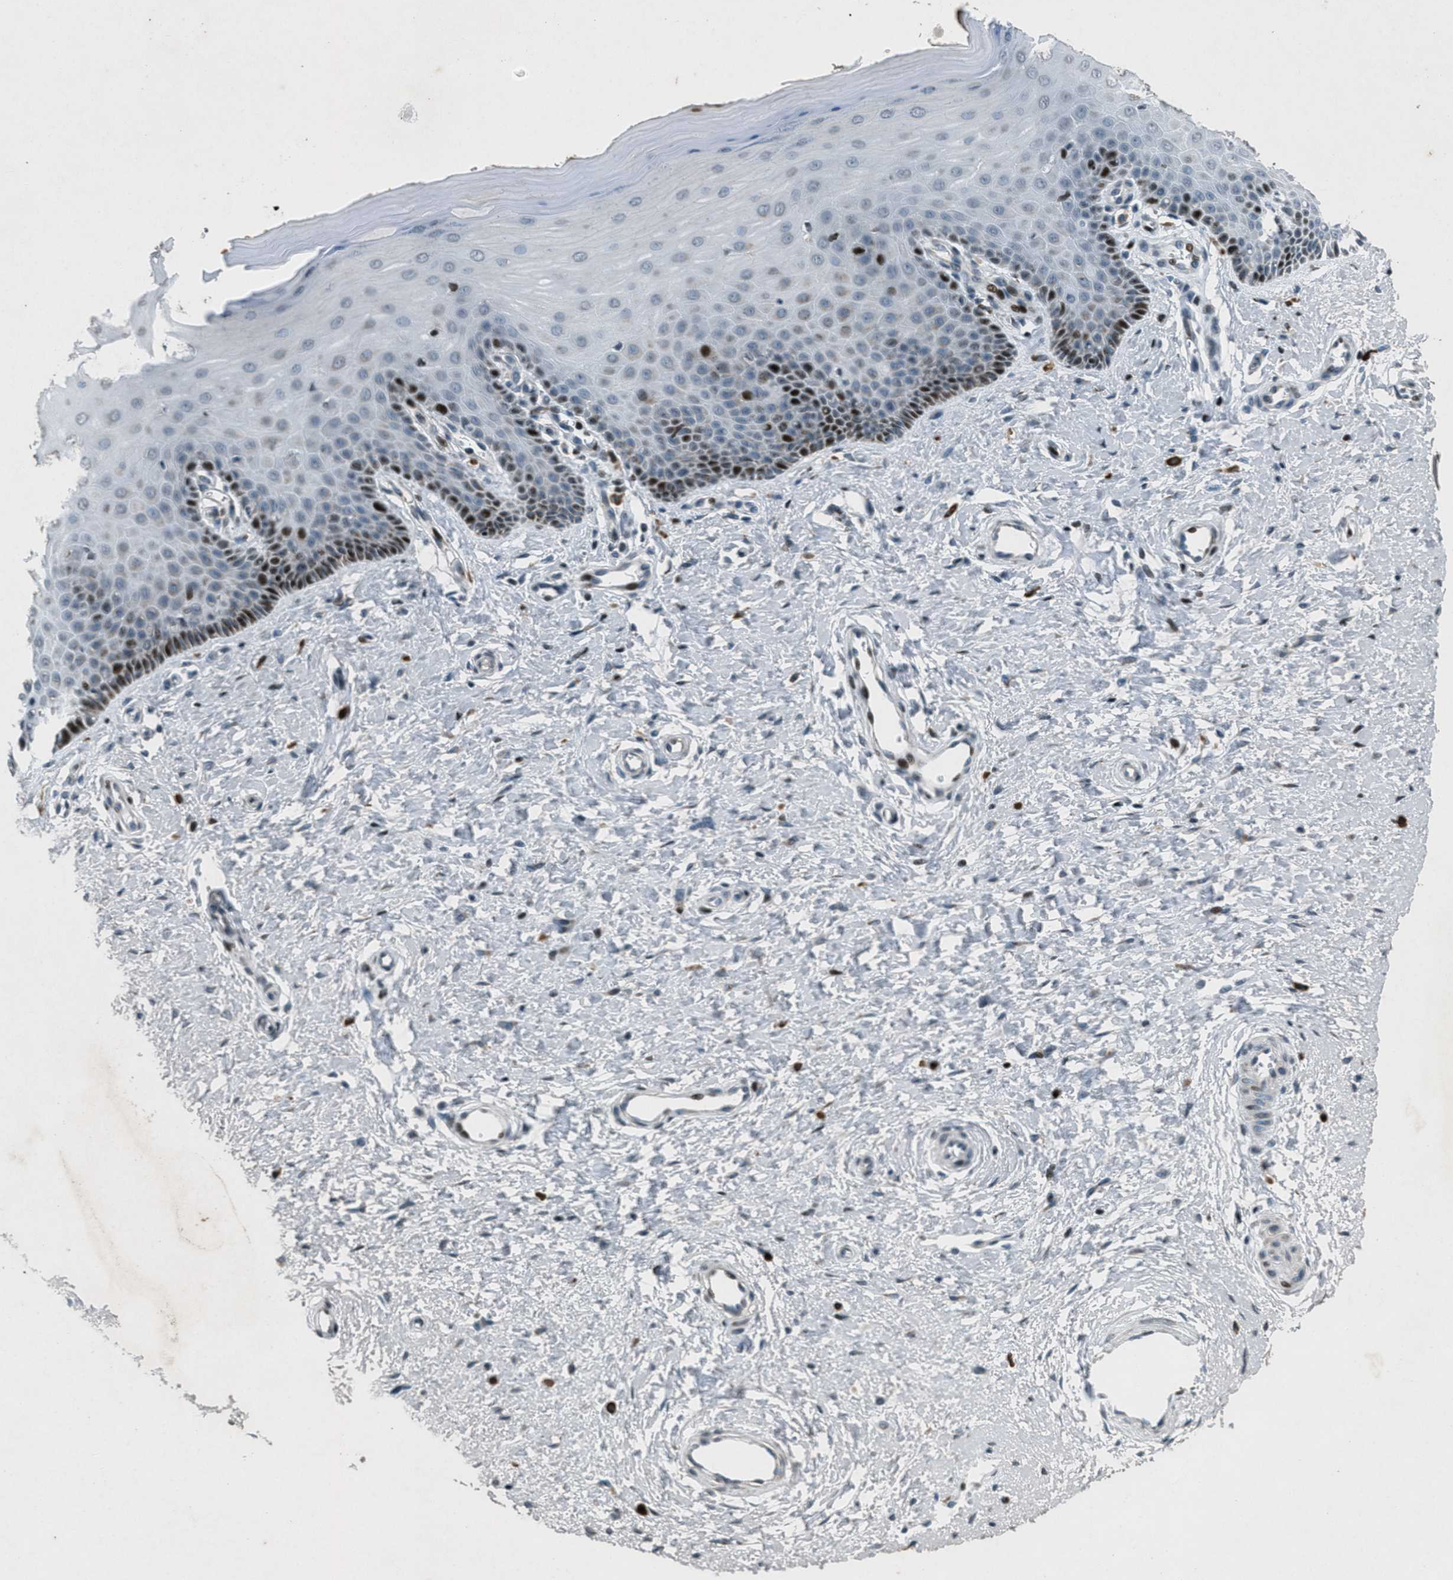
{"staining": {"intensity": "moderate", "quantity": ">75%", "location": "cytoplasmic/membranous"}, "tissue": "cervix", "cell_type": "Glandular cells", "image_type": "normal", "snomed": [{"axis": "morphology", "description": "Normal tissue, NOS"}, {"axis": "topography", "description": "Cervix"}], "caption": "A medium amount of moderate cytoplasmic/membranous expression is present in about >75% of glandular cells in unremarkable cervix. (Stains: DAB (3,3'-diaminobenzidine) in brown, nuclei in blue, Microscopy: brightfield microscopy at high magnification).", "gene": "GPC6", "patient": {"sex": "female", "age": 55}}